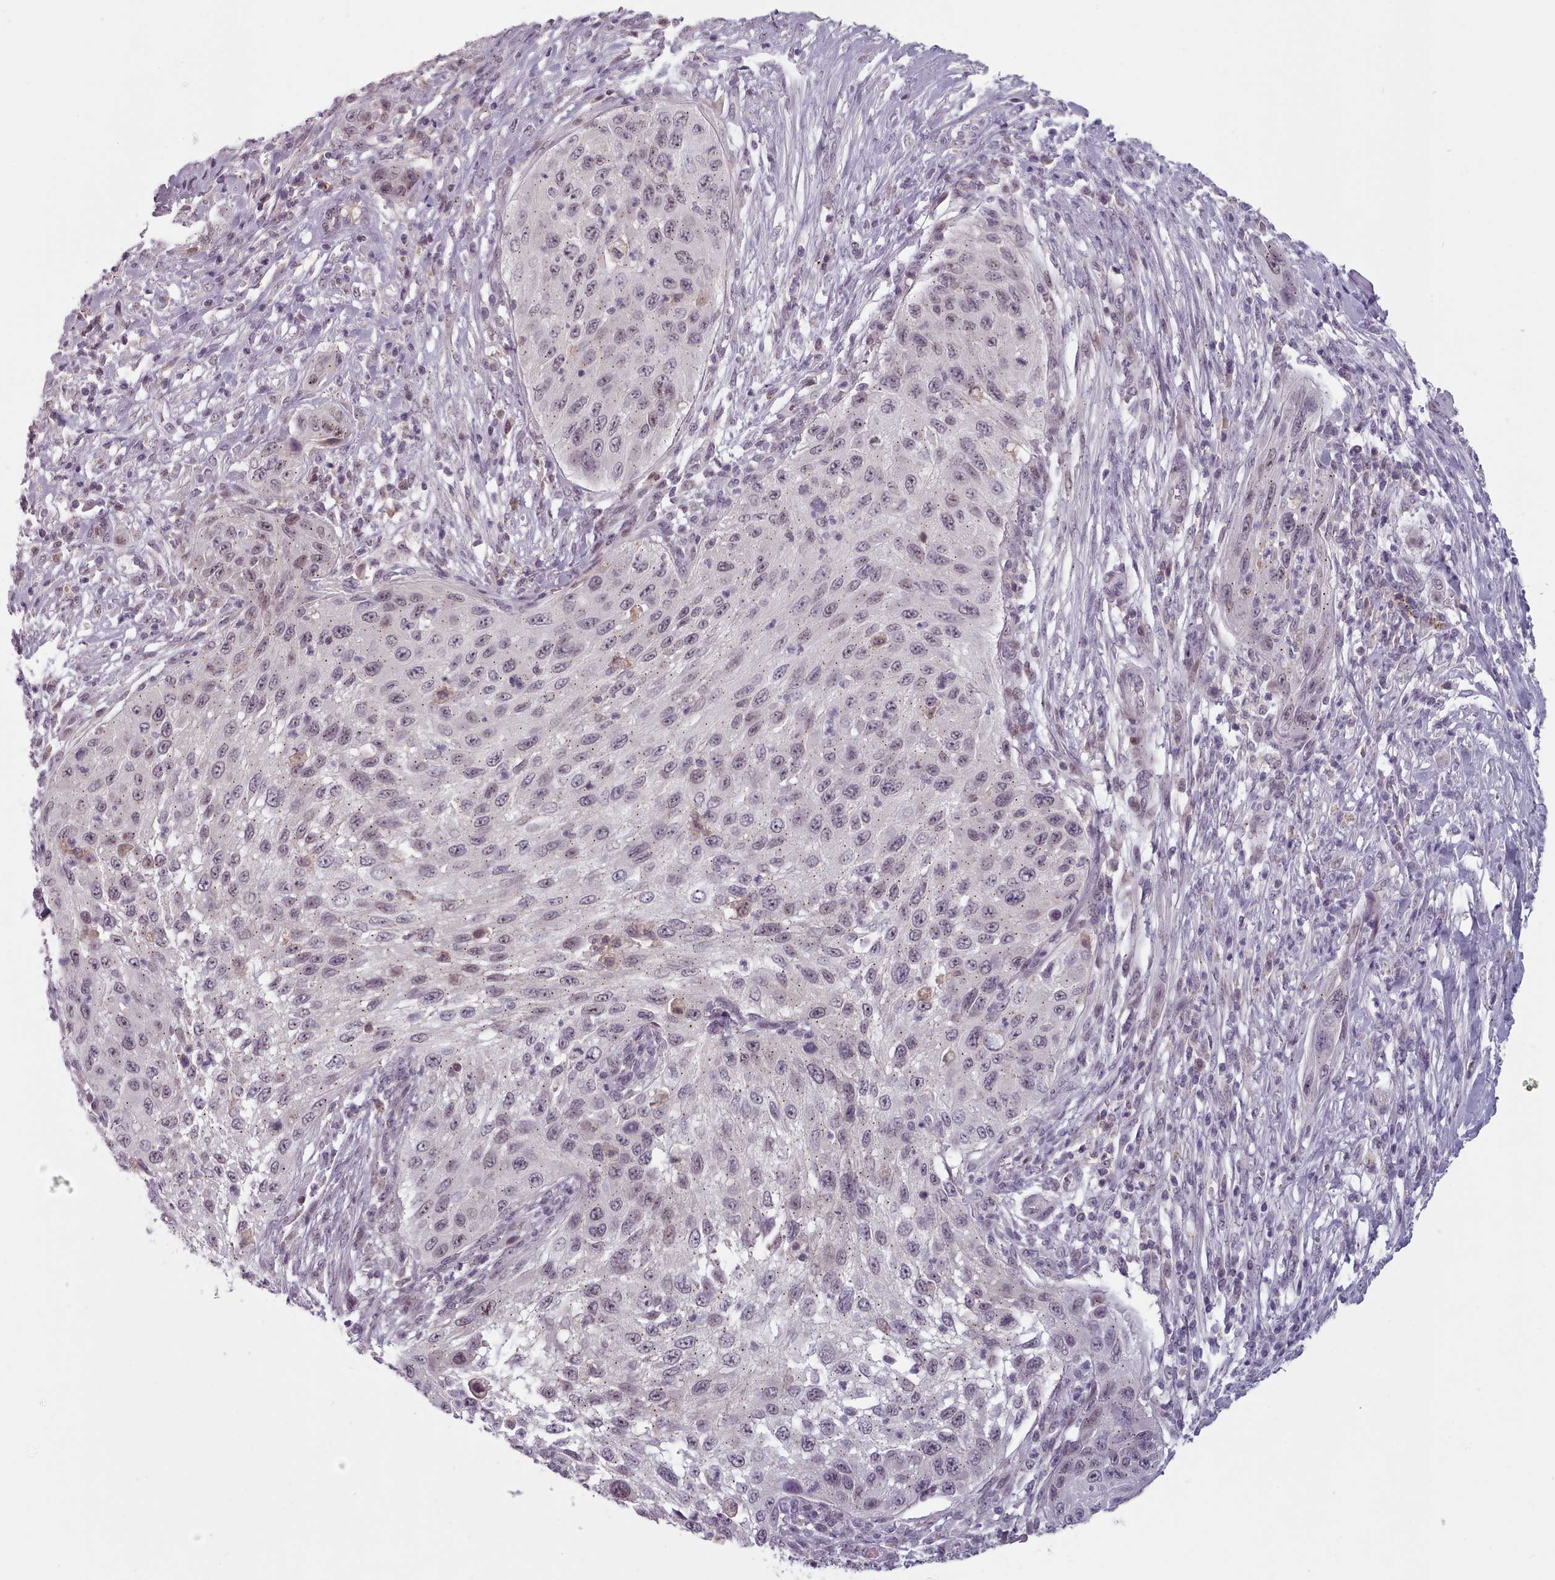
{"staining": {"intensity": "moderate", "quantity": "25%-75%", "location": "nuclear"}, "tissue": "cervical cancer", "cell_type": "Tumor cells", "image_type": "cancer", "snomed": [{"axis": "morphology", "description": "Squamous cell carcinoma, NOS"}, {"axis": "topography", "description": "Cervix"}], "caption": "IHC staining of squamous cell carcinoma (cervical), which shows medium levels of moderate nuclear staining in about 25%-75% of tumor cells indicating moderate nuclear protein staining. The staining was performed using DAB (brown) for protein detection and nuclei were counterstained in hematoxylin (blue).", "gene": "PBX4", "patient": {"sex": "female", "age": 42}}